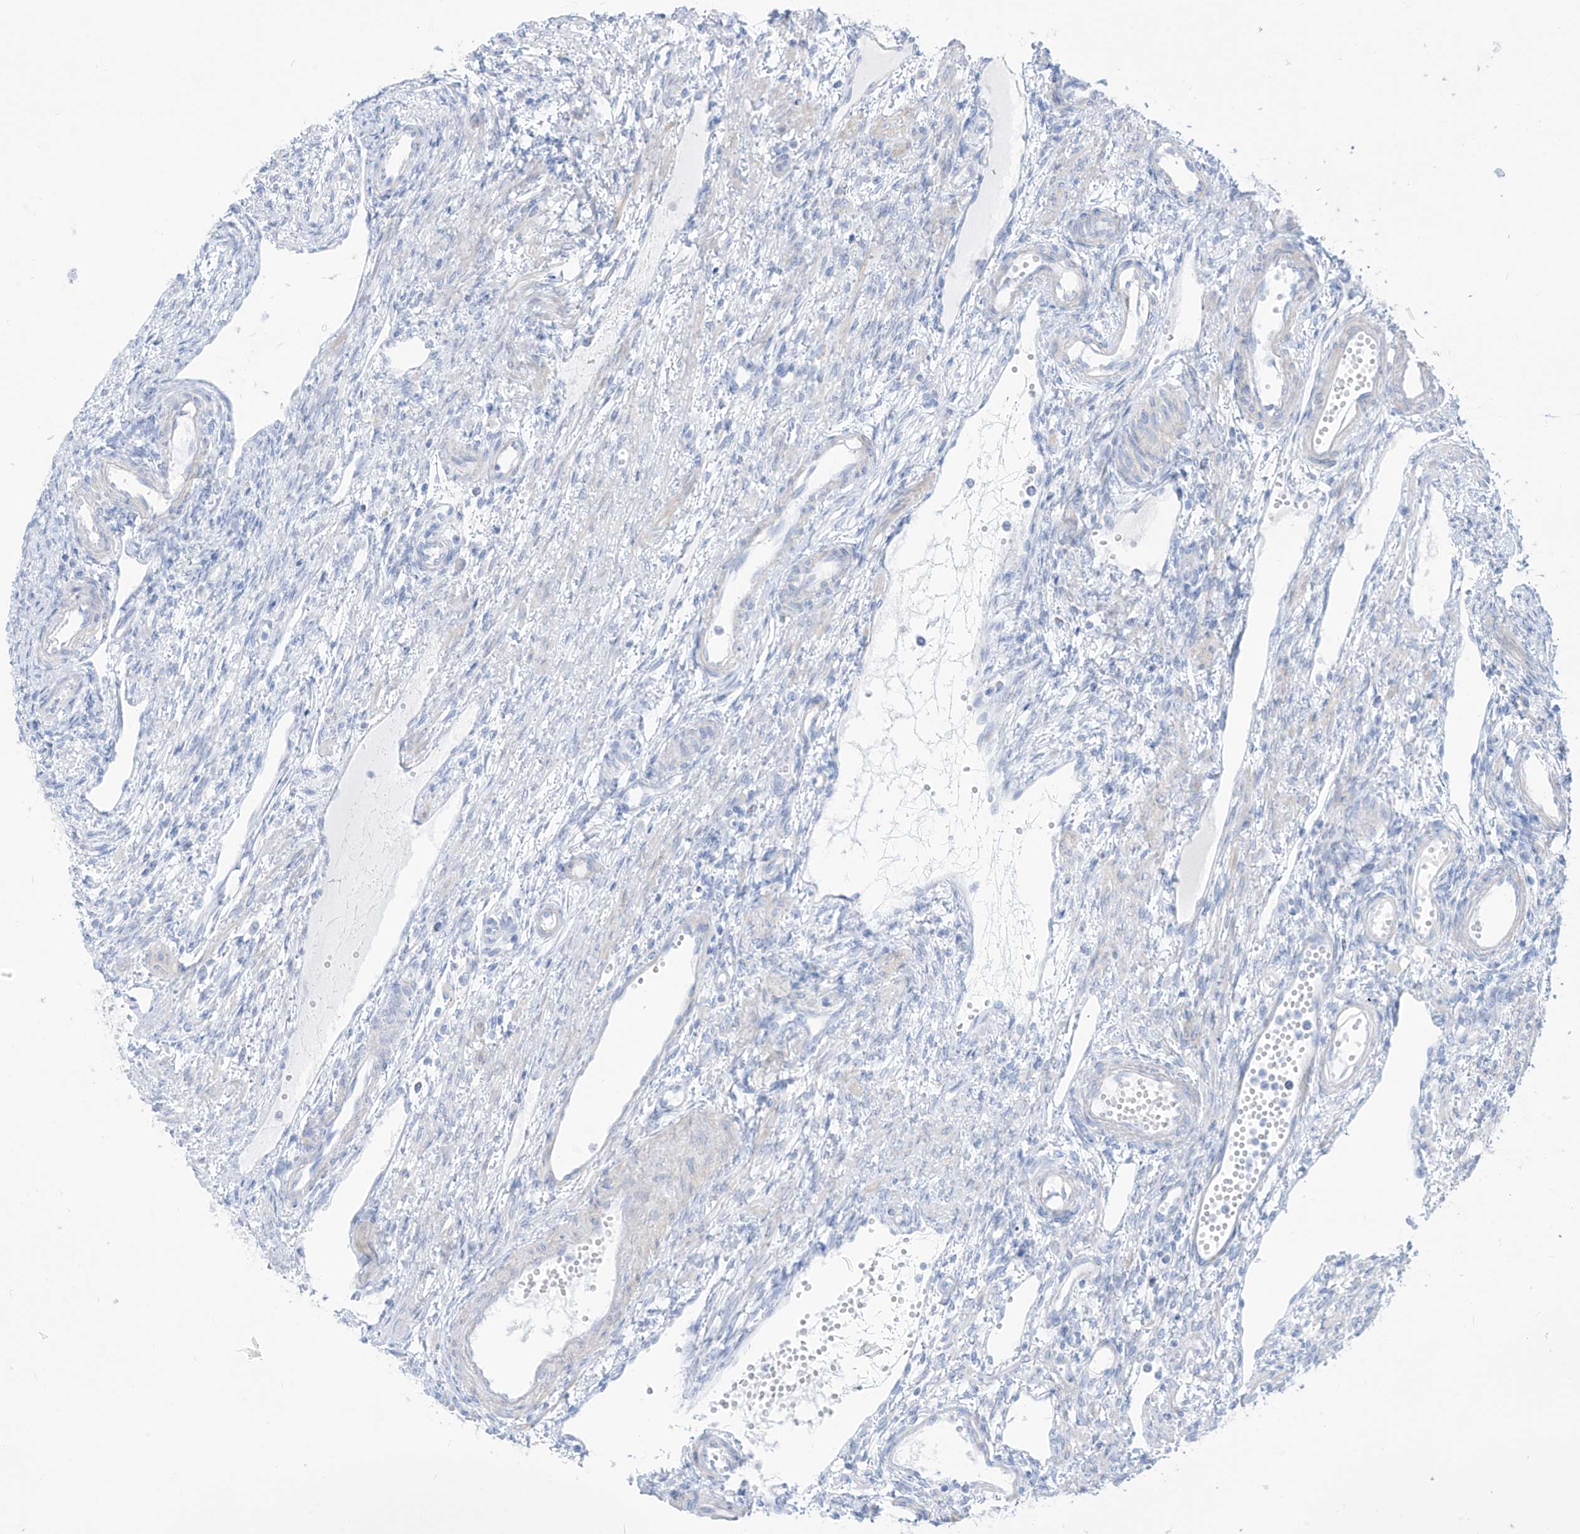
{"staining": {"intensity": "negative", "quantity": "none", "location": "none"}, "tissue": "ovary", "cell_type": "Follicle cells", "image_type": "normal", "snomed": [{"axis": "morphology", "description": "Normal tissue, NOS"}, {"axis": "morphology", "description": "Cyst, NOS"}, {"axis": "topography", "description": "Ovary"}], "caption": "DAB (3,3'-diaminobenzidine) immunohistochemical staining of normal human ovary displays no significant staining in follicle cells. (Immunohistochemistry, brightfield microscopy, high magnification).", "gene": "SLC26A3", "patient": {"sex": "female", "age": 33}}